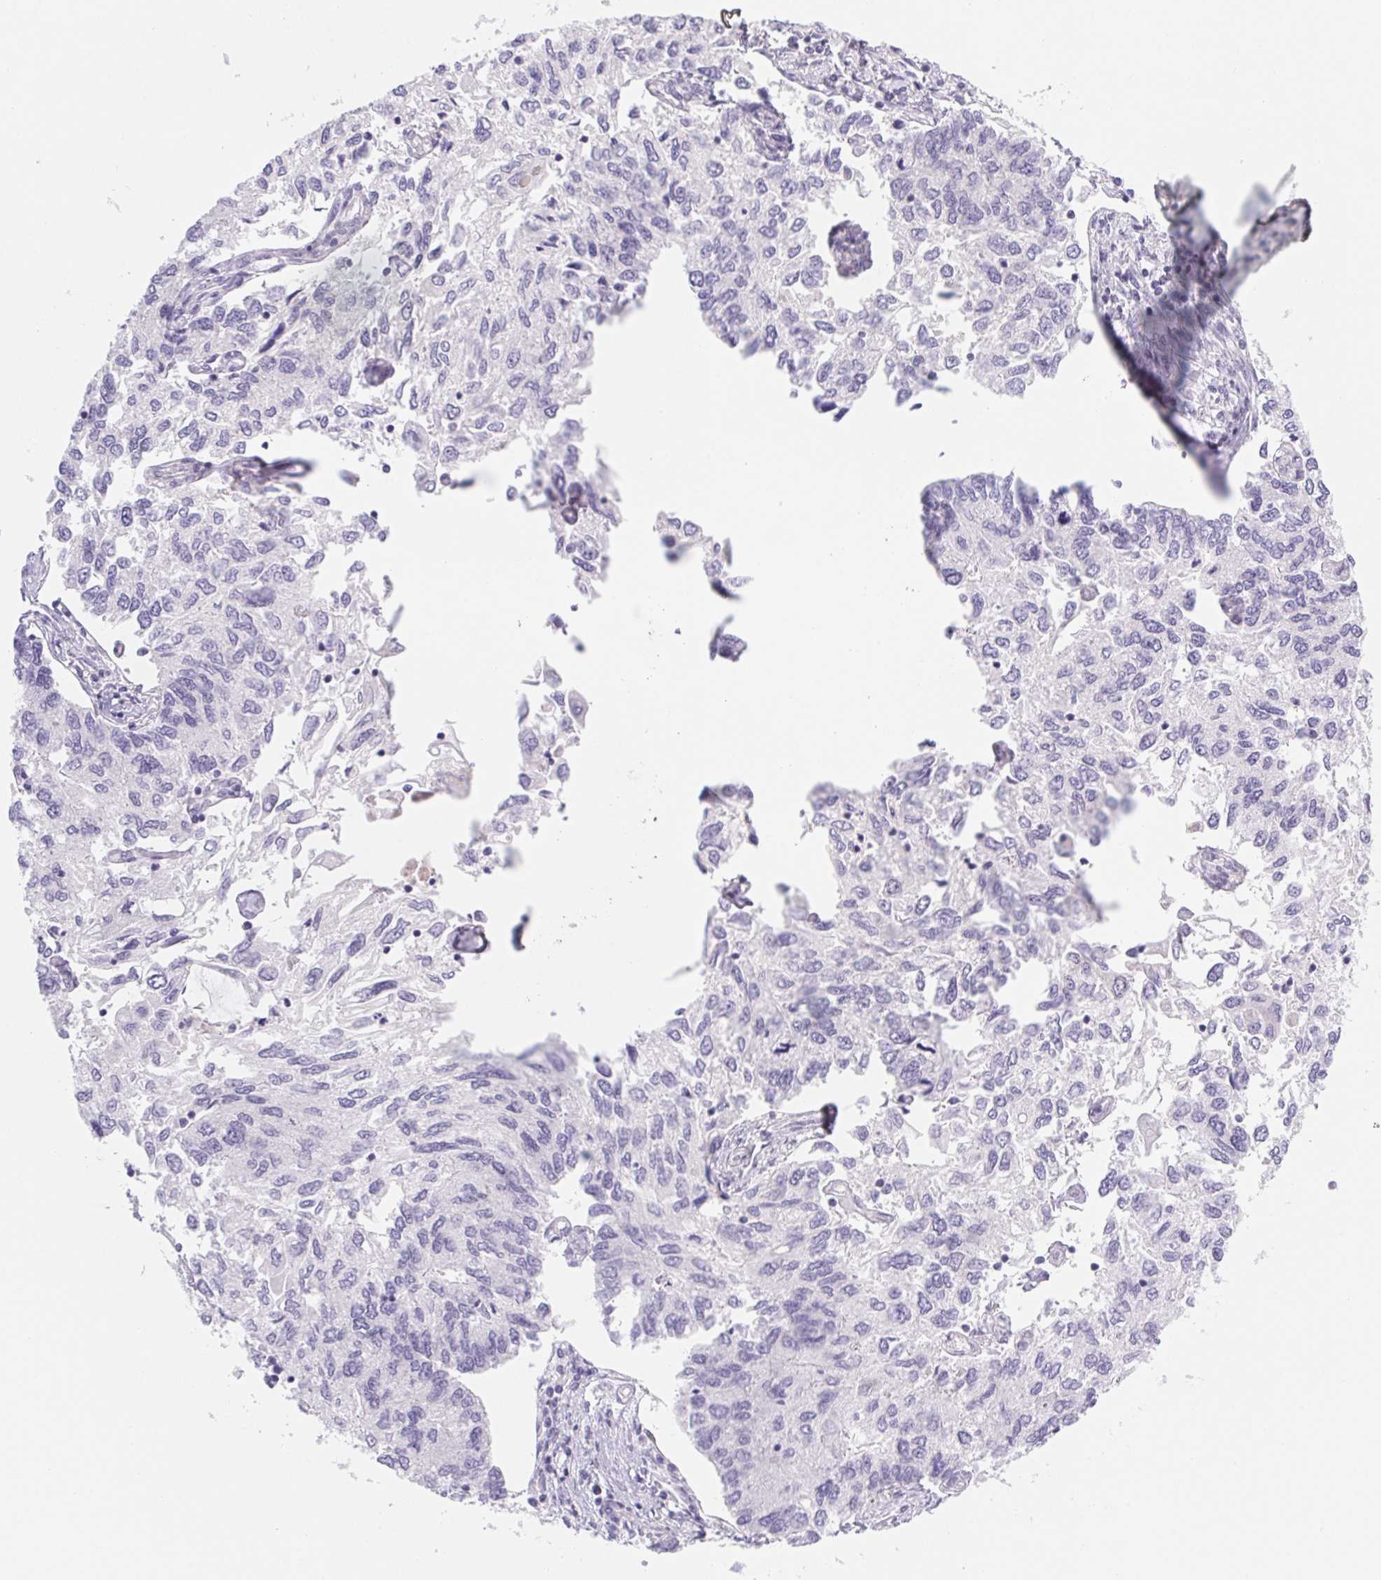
{"staining": {"intensity": "negative", "quantity": "none", "location": "none"}, "tissue": "endometrial cancer", "cell_type": "Tumor cells", "image_type": "cancer", "snomed": [{"axis": "morphology", "description": "Carcinoma, NOS"}, {"axis": "topography", "description": "Uterus"}], "caption": "This histopathology image is of endometrial cancer stained with immunohistochemistry to label a protein in brown with the nuclei are counter-stained blue. There is no staining in tumor cells.", "gene": "CTNND2", "patient": {"sex": "female", "age": 76}}